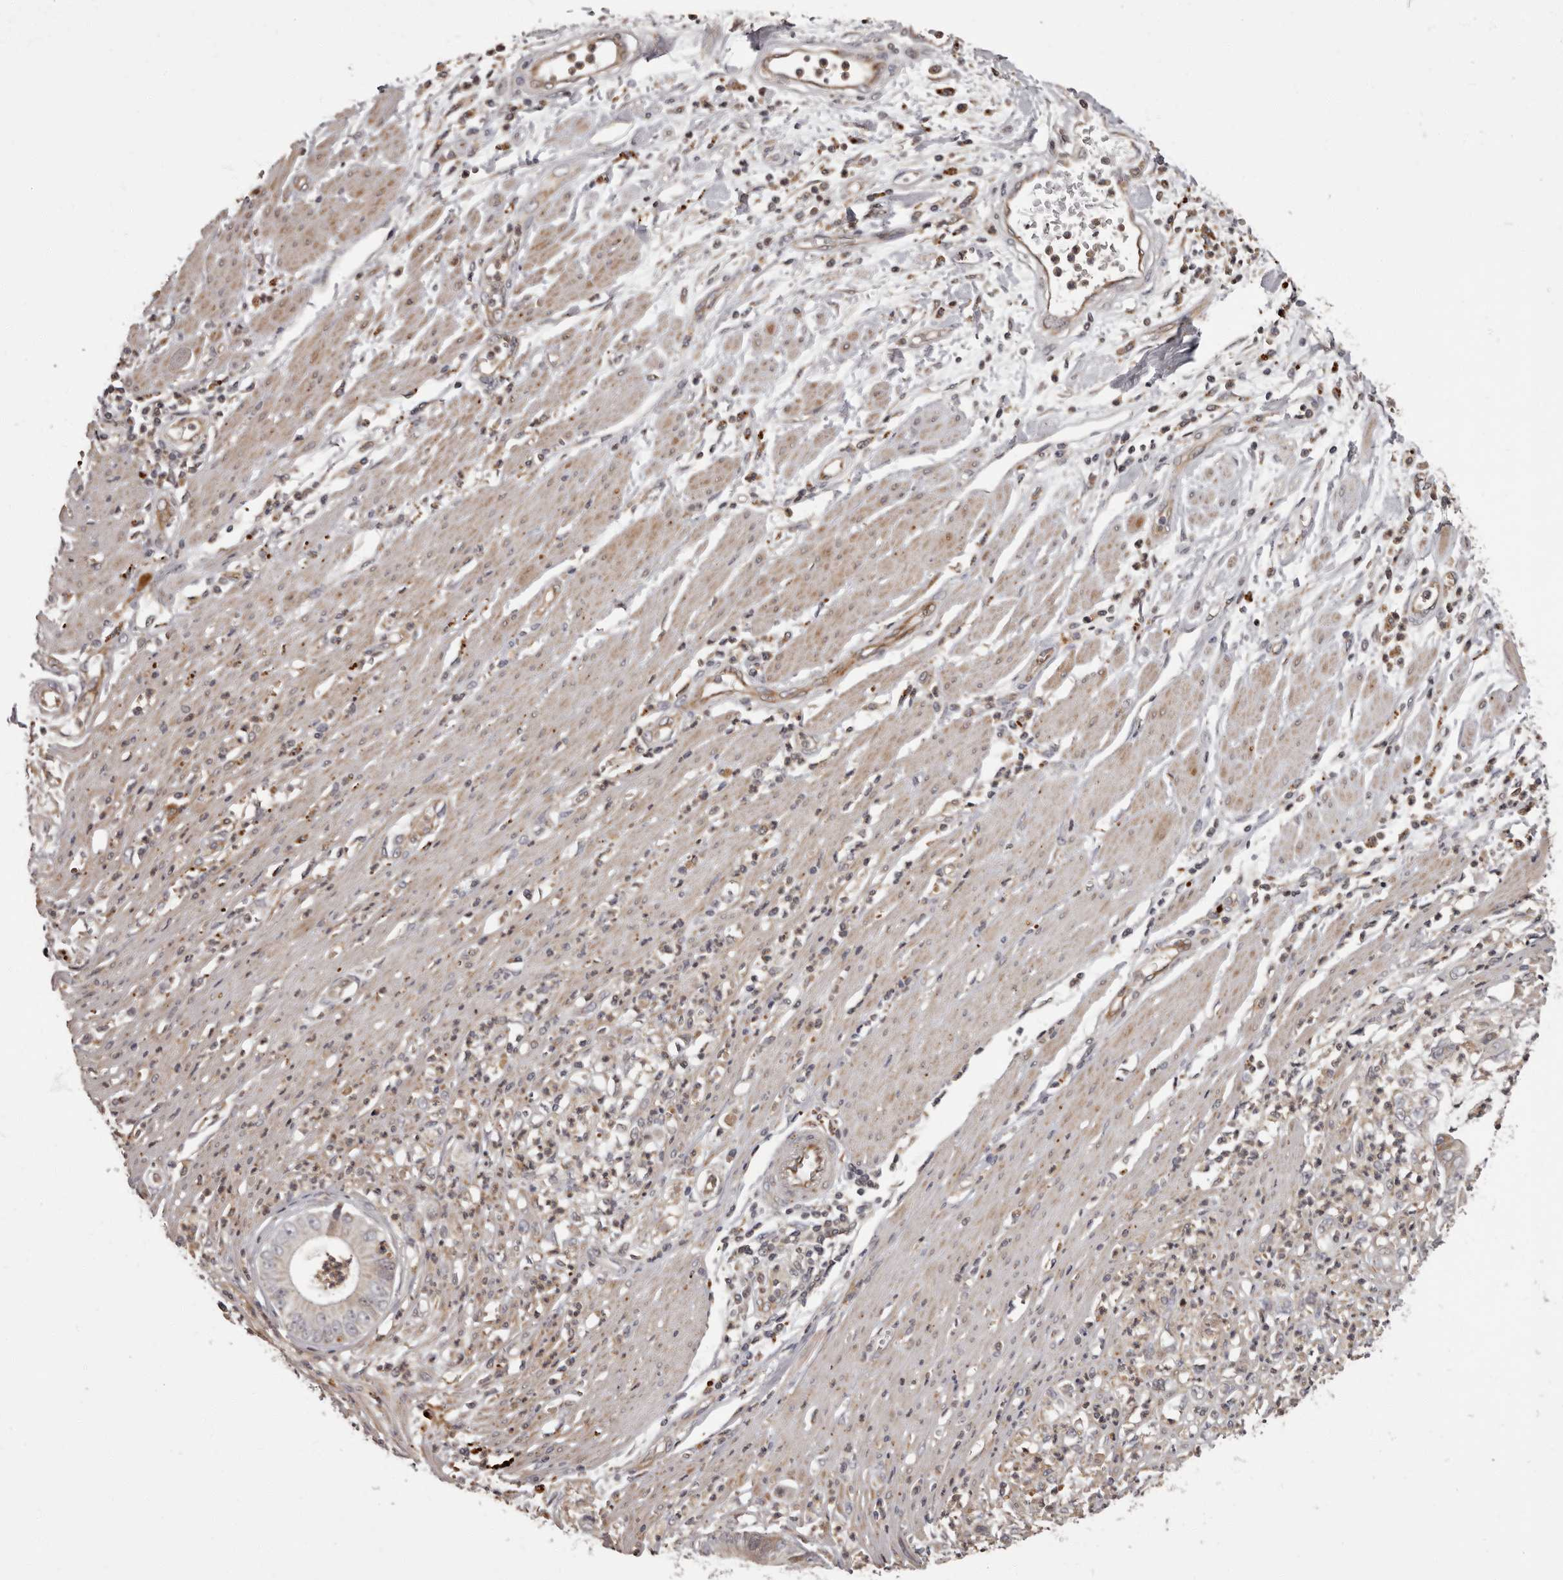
{"staining": {"intensity": "negative", "quantity": "none", "location": "none"}, "tissue": "pancreatic cancer", "cell_type": "Tumor cells", "image_type": "cancer", "snomed": [{"axis": "morphology", "description": "Adenocarcinoma, NOS"}, {"axis": "topography", "description": "Pancreas"}], "caption": "IHC micrograph of neoplastic tissue: pancreatic cancer (adenocarcinoma) stained with DAB demonstrates no significant protein positivity in tumor cells.", "gene": "ADCY2", "patient": {"sex": "male", "age": 69}}